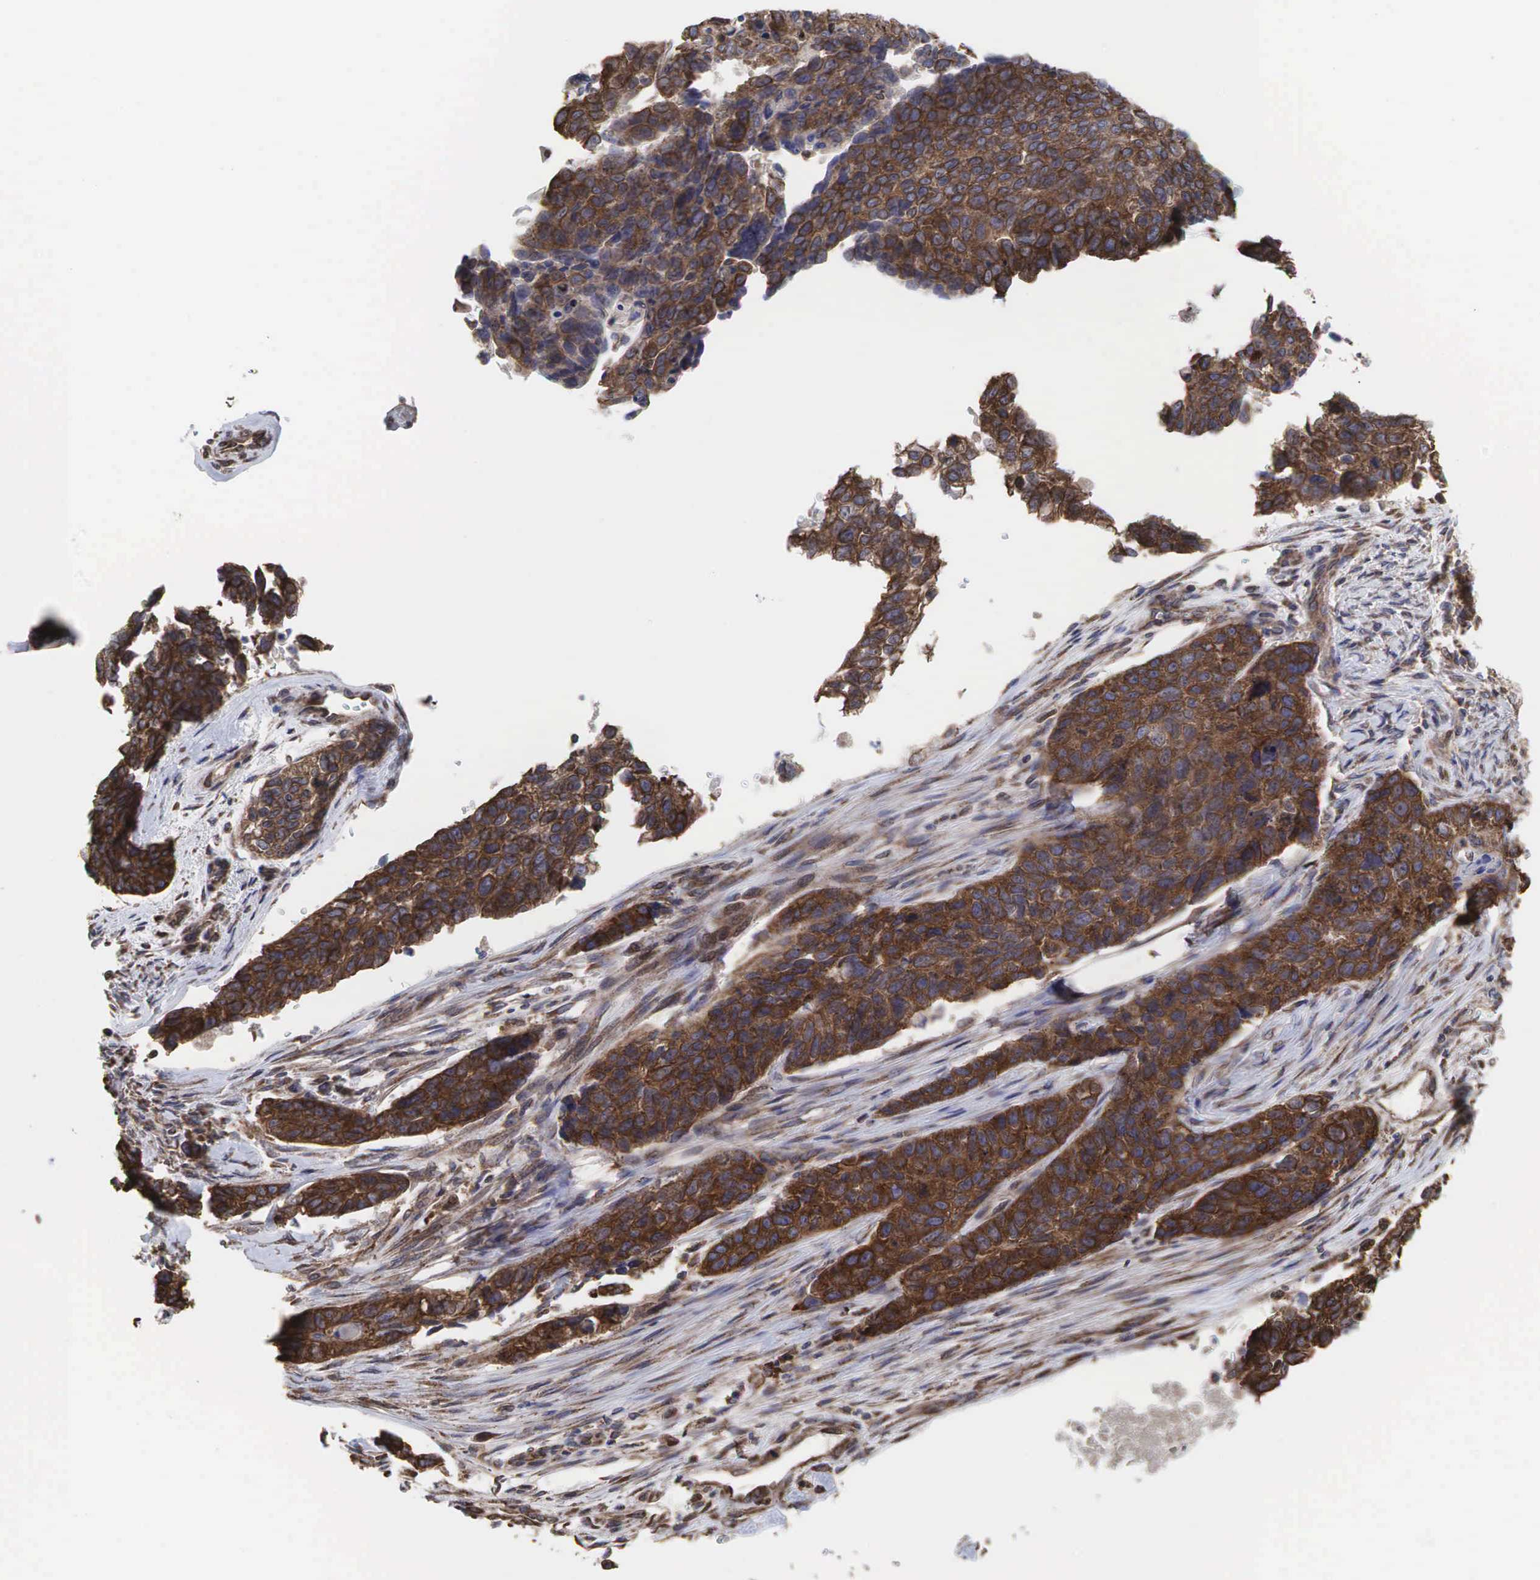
{"staining": {"intensity": "strong", "quantity": ">75%", "location": "cytoplasmic/membranous"}, "tissue": "lung cancer", "cell_type": "Tumor cells", "image_type": "cancer", "snomed": [{"axis": "morphology", "description": "Squamous cell carcinoma, NOS"}, {"axis": "topography", "description": "Lymph node"}, {"axis": "topography", "description": "Lung"}], "caption": "A brown stain shows strong cytoplasmic/membranous expression of a protein in lung cancer tumor cells.", "gene": "PABPC5", "patient": {"sex": "male", "age": 74}}